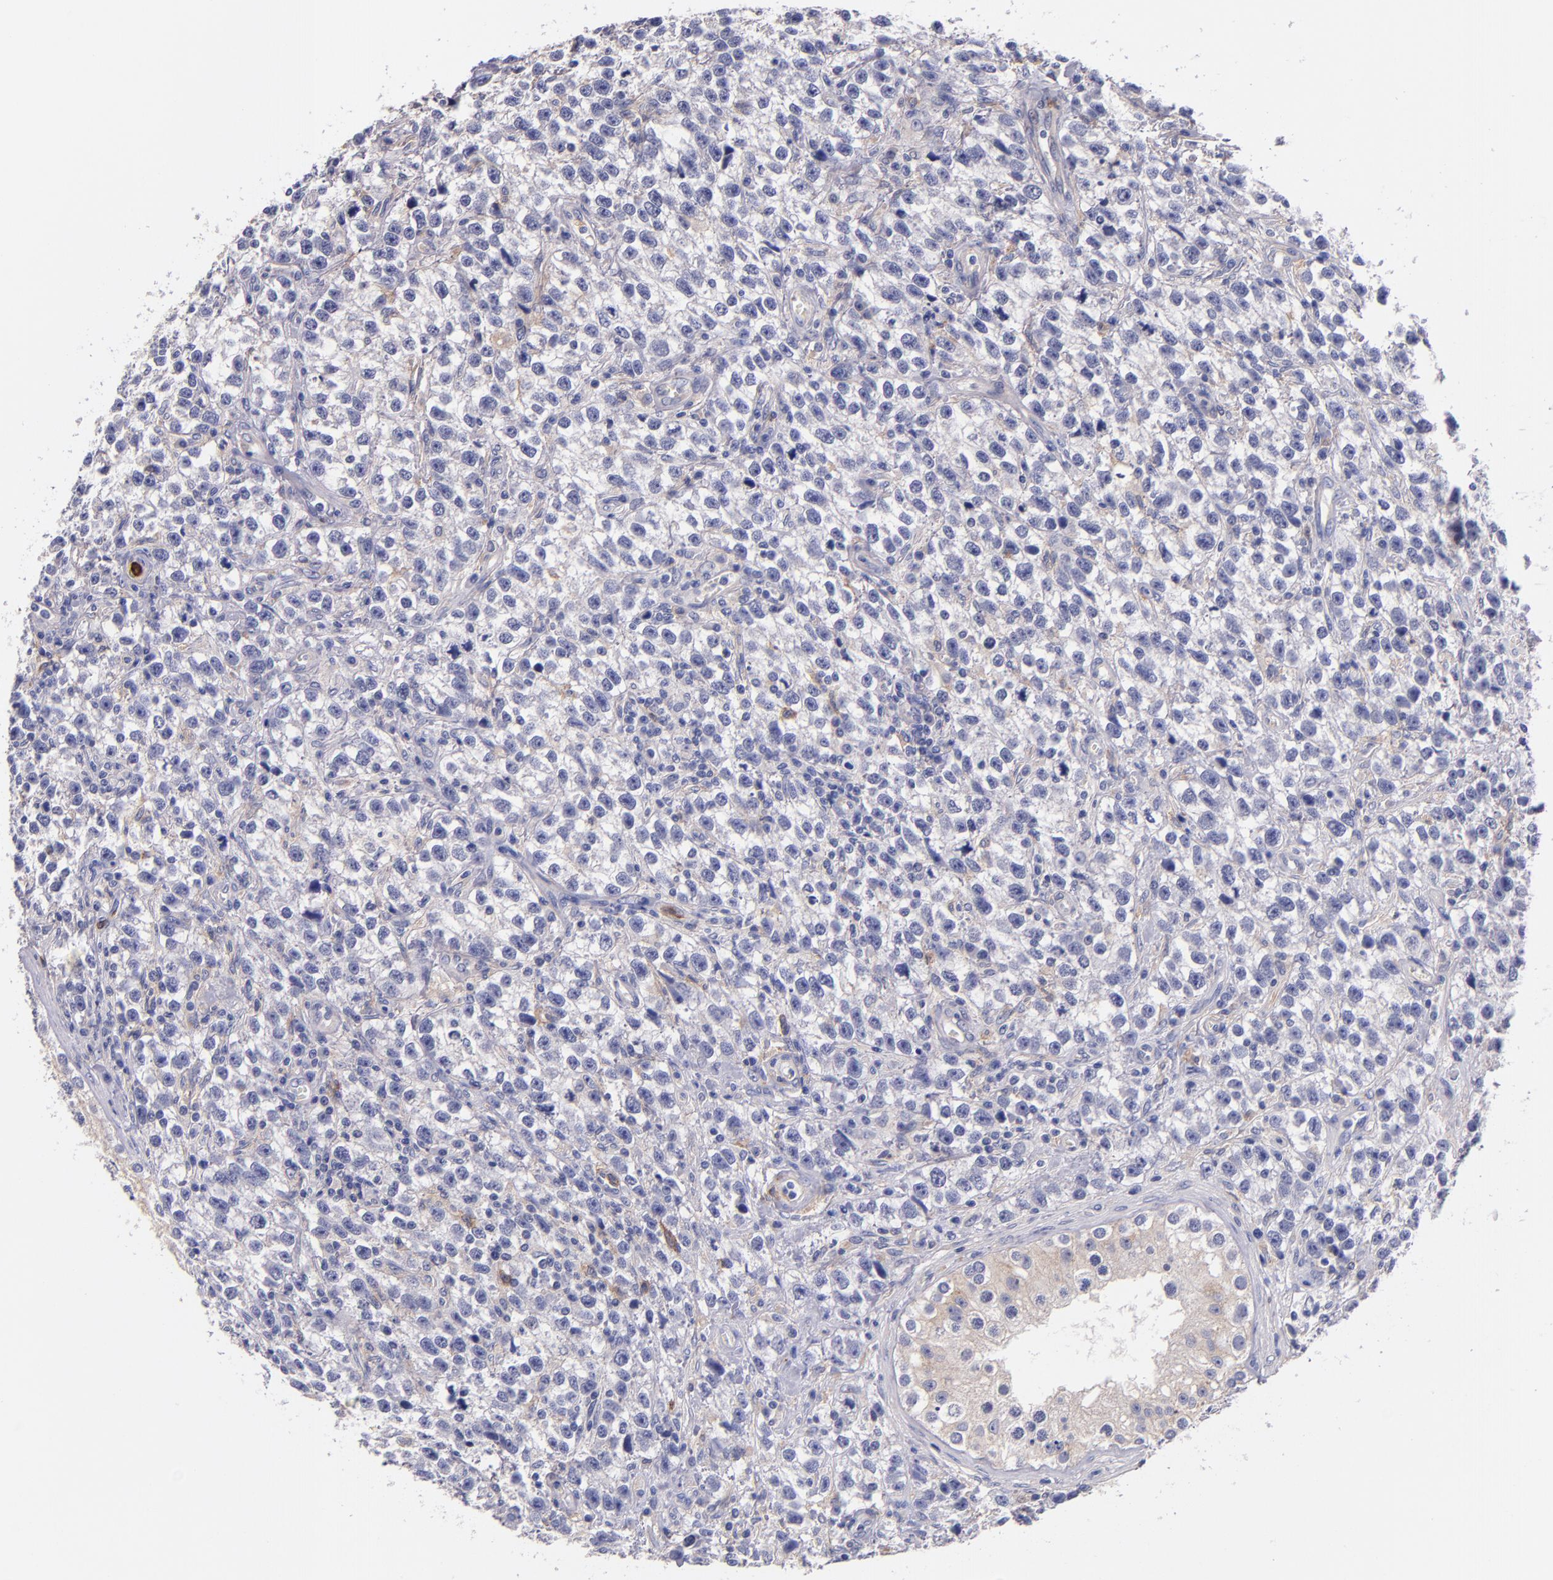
{"staining": {"intensity": "negative", "quantity": "none", "location": "none"}, "tissue": "testis cancer", "cell_type": "Tumor cells", "image_type": "cancer", "snomed": [{"axis": "morphology", "description": "Seminoma, NOS"}, {"axis": "topography", "description": "Testis"}], "caption": "Testis cancer (seminoma) was stained to show a protein in brown. There is no significant positivity in tumor cells.", "gene": "C5AR1", "patient": {"sex": "male", "age": 38}}